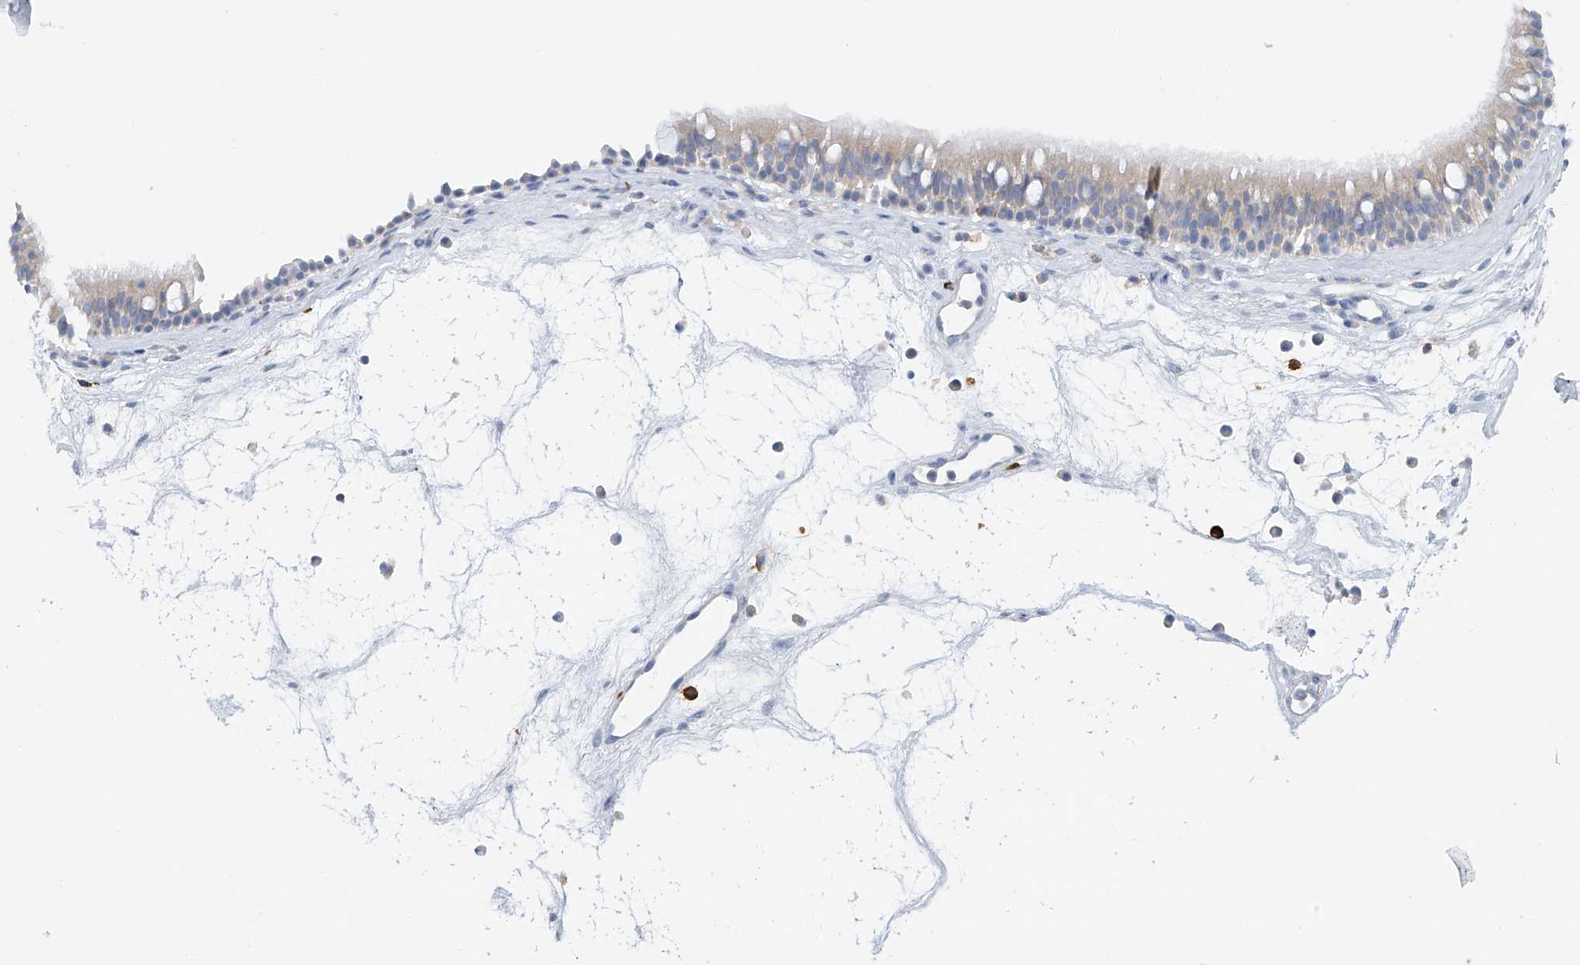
{"staining": {"intensity": "weak", "quantity": "25%-75%", "location": "cytoplasmic/membranous"}, "tissue": "nasopharynx", "cell_type": "Respiratory epithelial cells", "image_type": "normal", "snomed": [{"axis": "morphology", "description": "Normal tissue, NOS"}, {"axis": "morphology", "description": "Inflammation, NOS"}, {"axis": "morphology", "description": "Malignant melanoma, Metastatic site"}, {"axis": "topography", "description": "Nasopharynx"}], "caption": "High-magnification brightfield microscopy of normal nasopharynx stained with DAB (brown) and counterstained with hematoxylin (blue). respiratory epithelial cells exhibit weak cytoplasmic/membranous expression is appreciated in about25%-75% of cells.", "gene": "POMGNT2", "patient": {"sex": "male", "age": 70}}